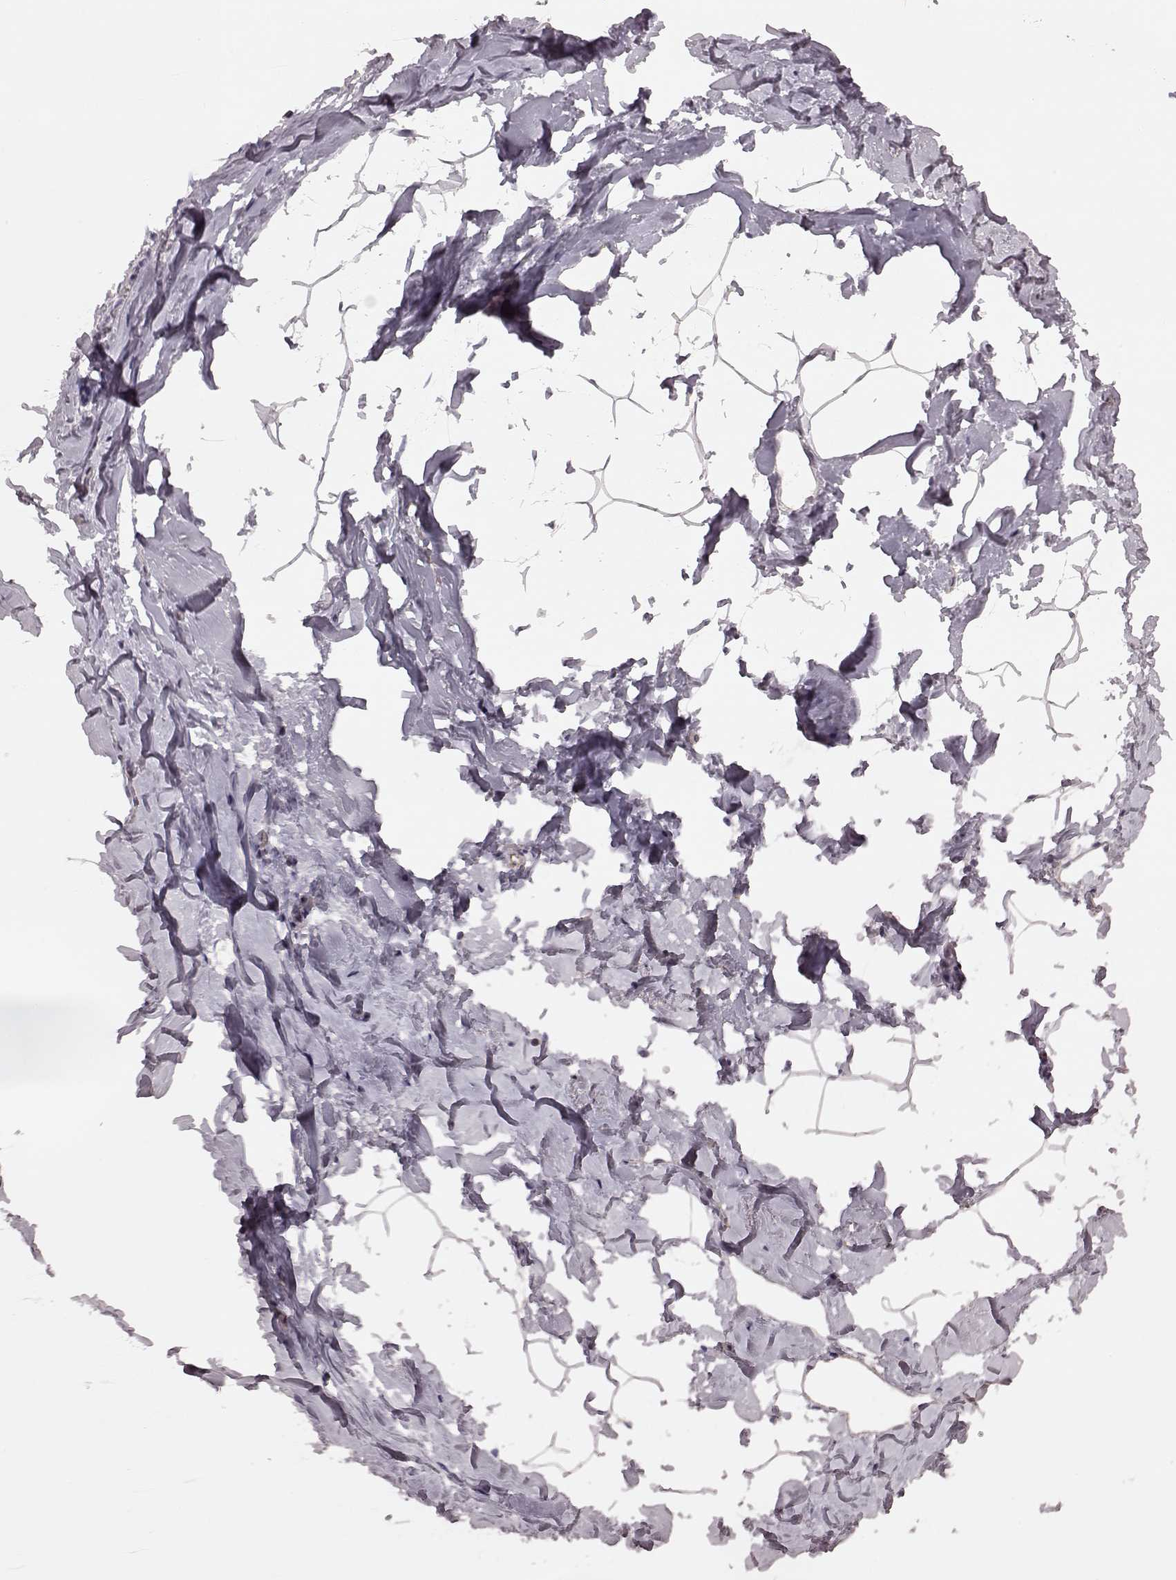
{"staining": {"intensity": "negative", "quantity": "none", "location": "none"}, "tissue": "breast", "cell_type": "Adipocytes", "image_type": "normal", "snomed": [{"axis": "morphology", "description": "Normal tissue, NOS"}, {"axis": "topography", "description": "Breast"}], "caption": "Human breast stained for a protein using immunohistochemistry displays no expression in adipocytes.", "gene": "PDCD1", "patient": {"sex": "female", "age": 32}}